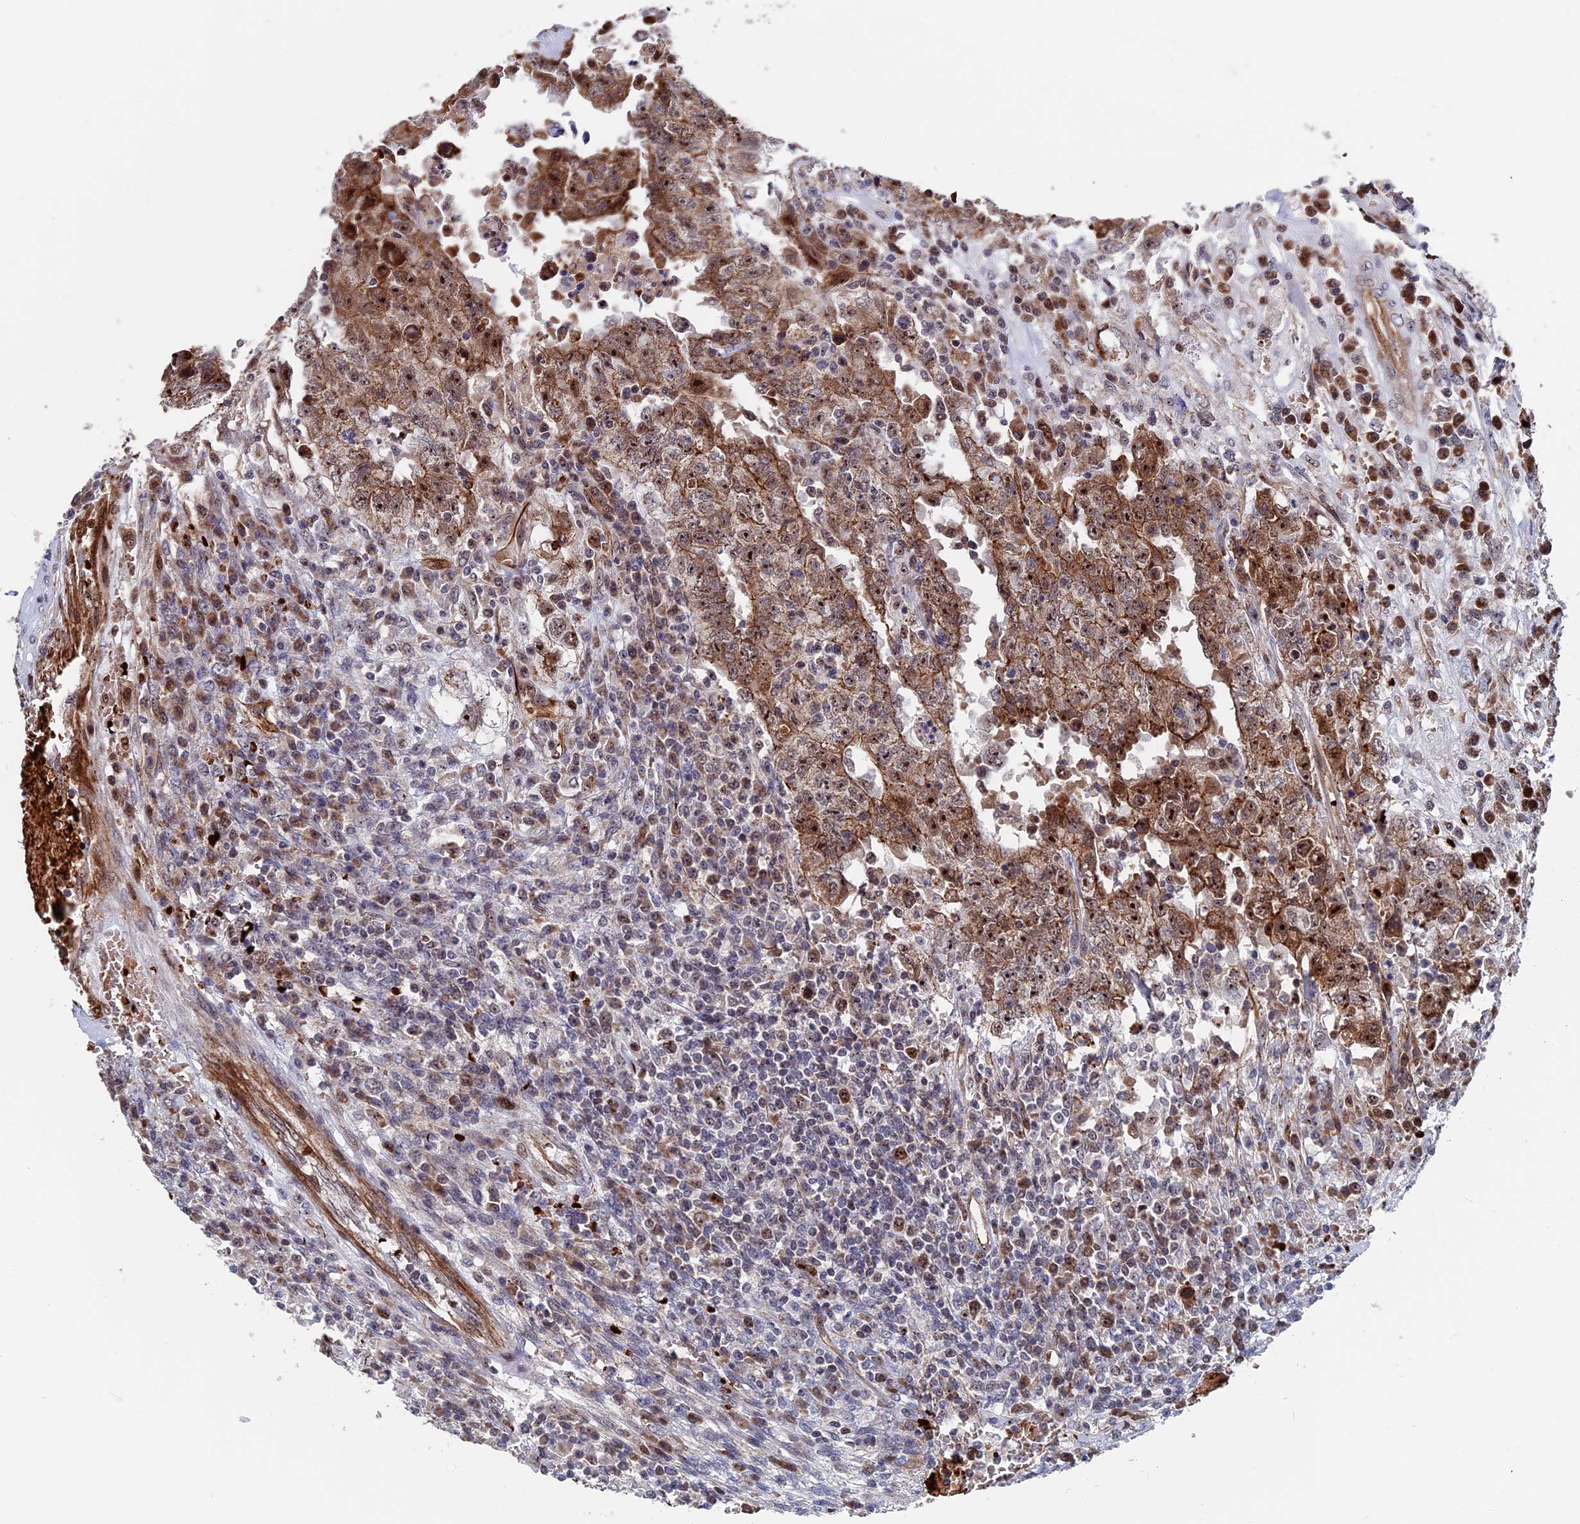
{"staining": {"intensity": "moderate", "quantity": ">75%", "location": "cytoplasmic/membranous,nuclear"}, "tissue": "testis cancer", "cell_type": "Tumor cells", "image_type": "cancer", "snomed": [{"axis": "morphology", "description": "Carcinoma, Embryonal, NOS"}, {"axis": "topography", "description": "Testis"}], "caption": "Immunohistochemical staining of testis embryonal carcinoma demonstrates medium levels of moderate cytoplasmic/membranous and nuclear protein staining in approximately >75% of tumor cells.", "gene": "EXOSC9", "patient": {"sex": "male", "age": 26}}